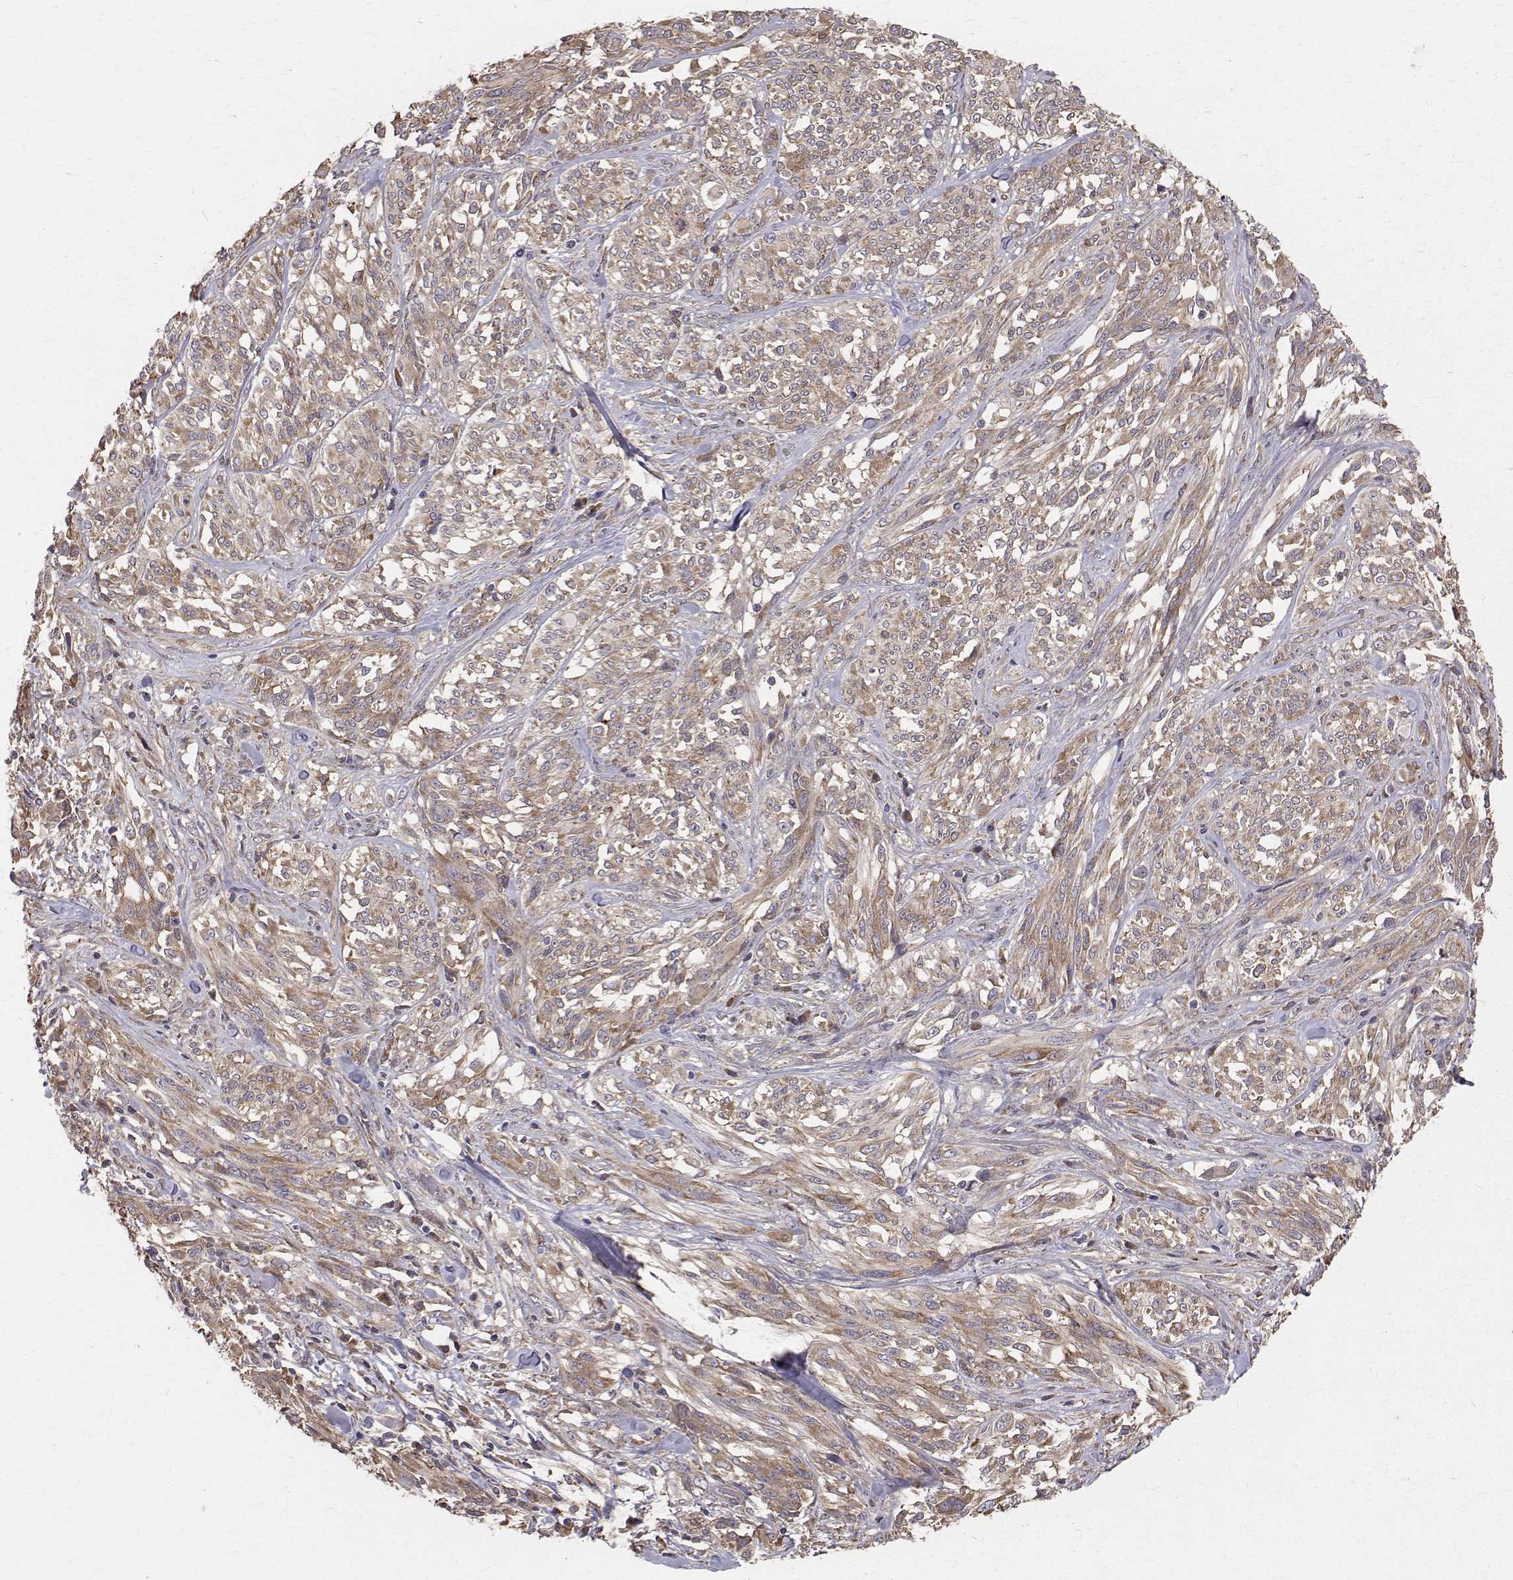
{"staining": {"intensity": "weak", "quantity": ">75%", "location": "cytoplasmic/membranous"}, "tissue": "melanoma", "cell_type": "Tumor cells", "image_type": "cancer", "snomed": [{"axis": "morphology", "description": "Malignant melanoma, NOS"}, {"axis": "topography", "description": "Skin"}], "caption": "Tumor cells show low levels of weak cytoplasmic/membranous positivity in approximately >75% of cells in melanoma.", "gene": "FARSB", "patient": {"sex": "female", "age": 91}}